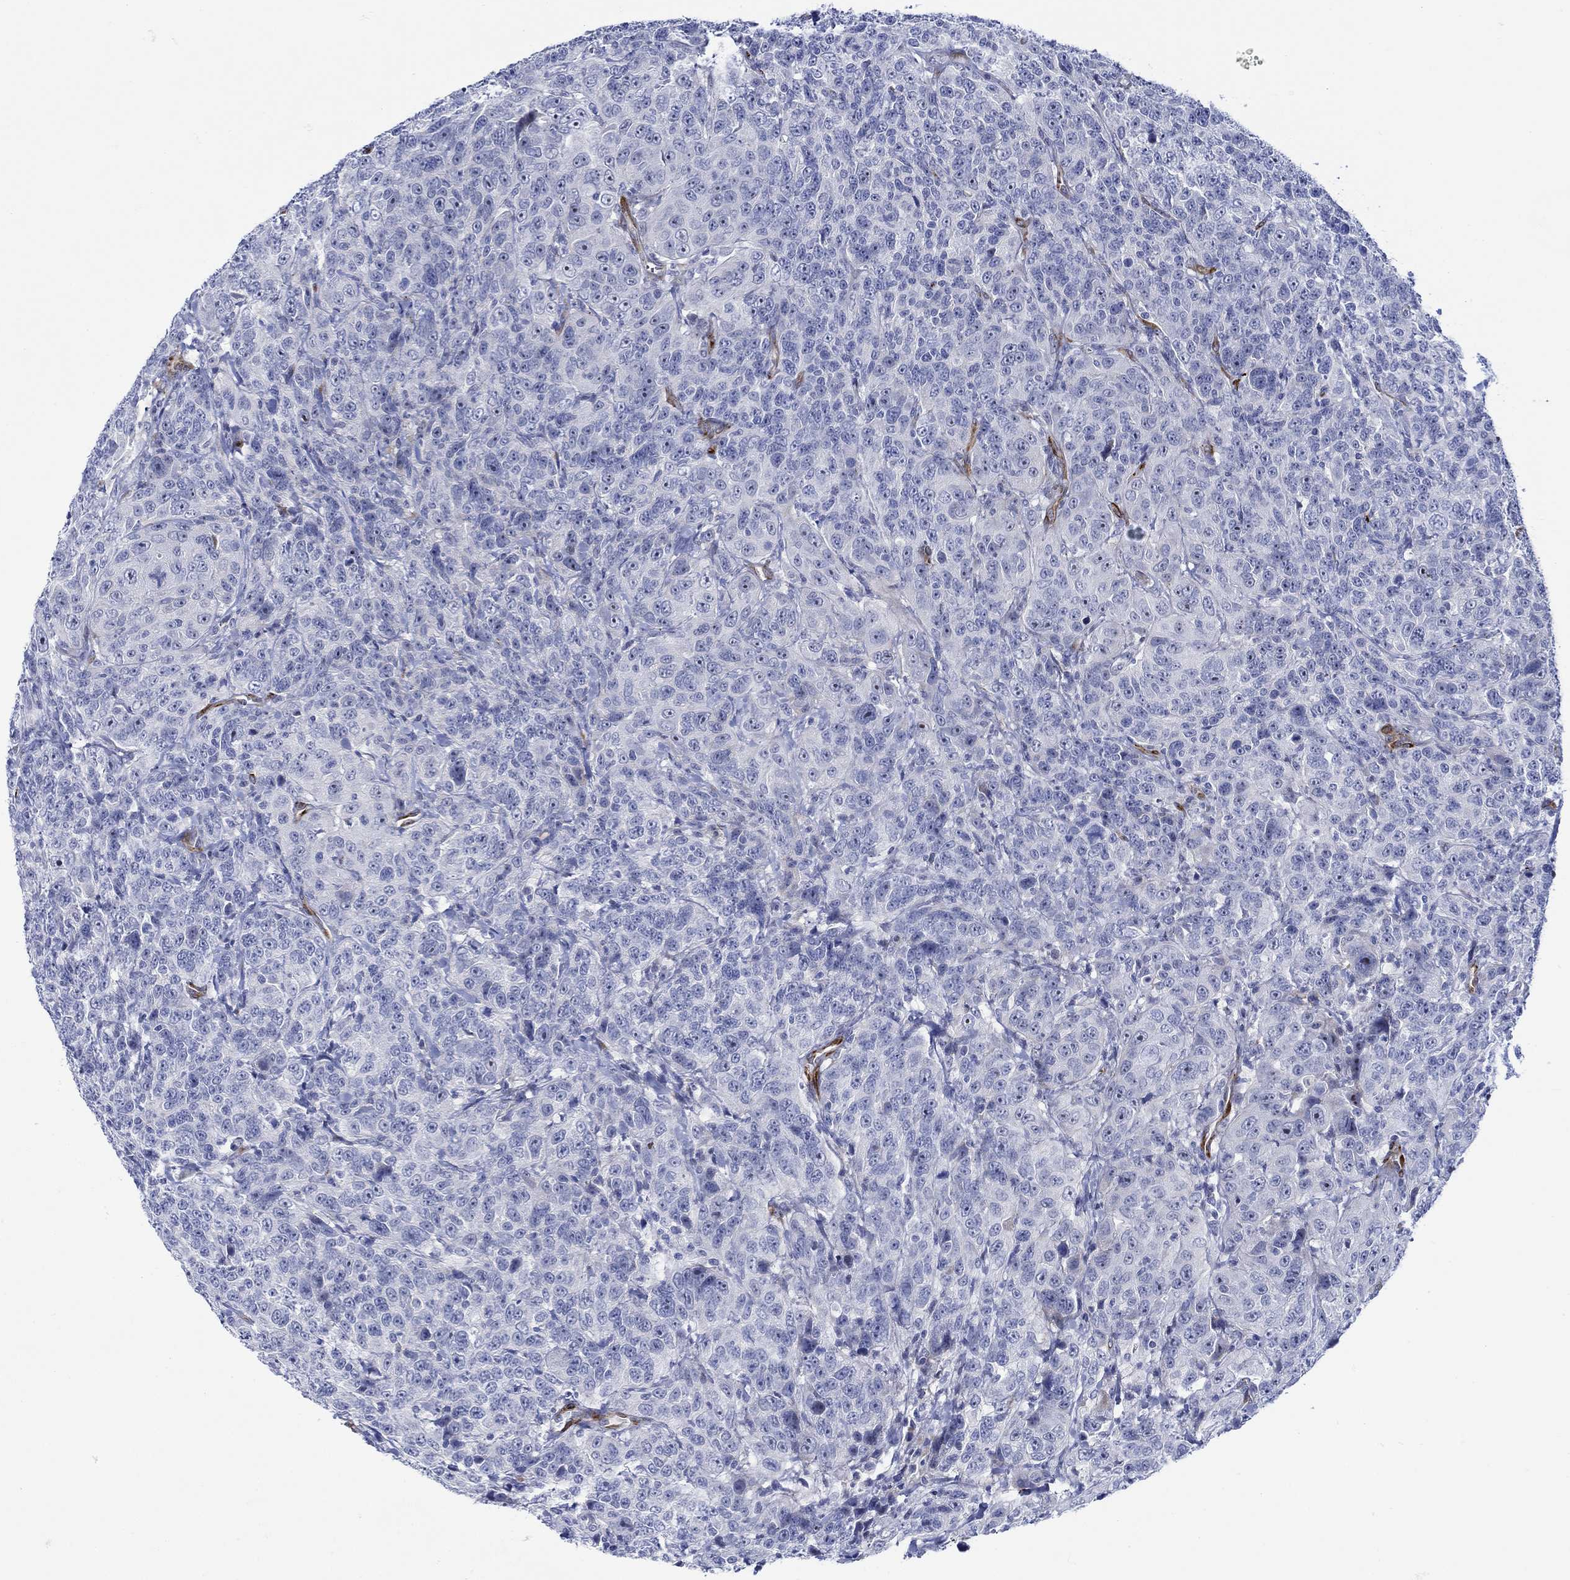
{"staining": {"intensity": "negative", "quantity": "none", "location": "none"}, "tissue": "urothelial cancer", "cell_type": "Tumor cells", "image_type": "cancer", "snomed": [{"axis": "morphology", "description": "Urothelial carcinoma, NOS"}, {"axis": "morphology", "description": "Urothelial carcinoma, High grade"}, {"axis": "topography", "description": "Urinary bladder"}], "caption": "Immunohistochemistry (IHC) histopathology image of neoplastic tissue: human transitional cell carcinoma stained with DAB reveals no significant protein expression in tumor cells.", "gene": "KSR2", "patient": {"sex": "female", "age": 73}}